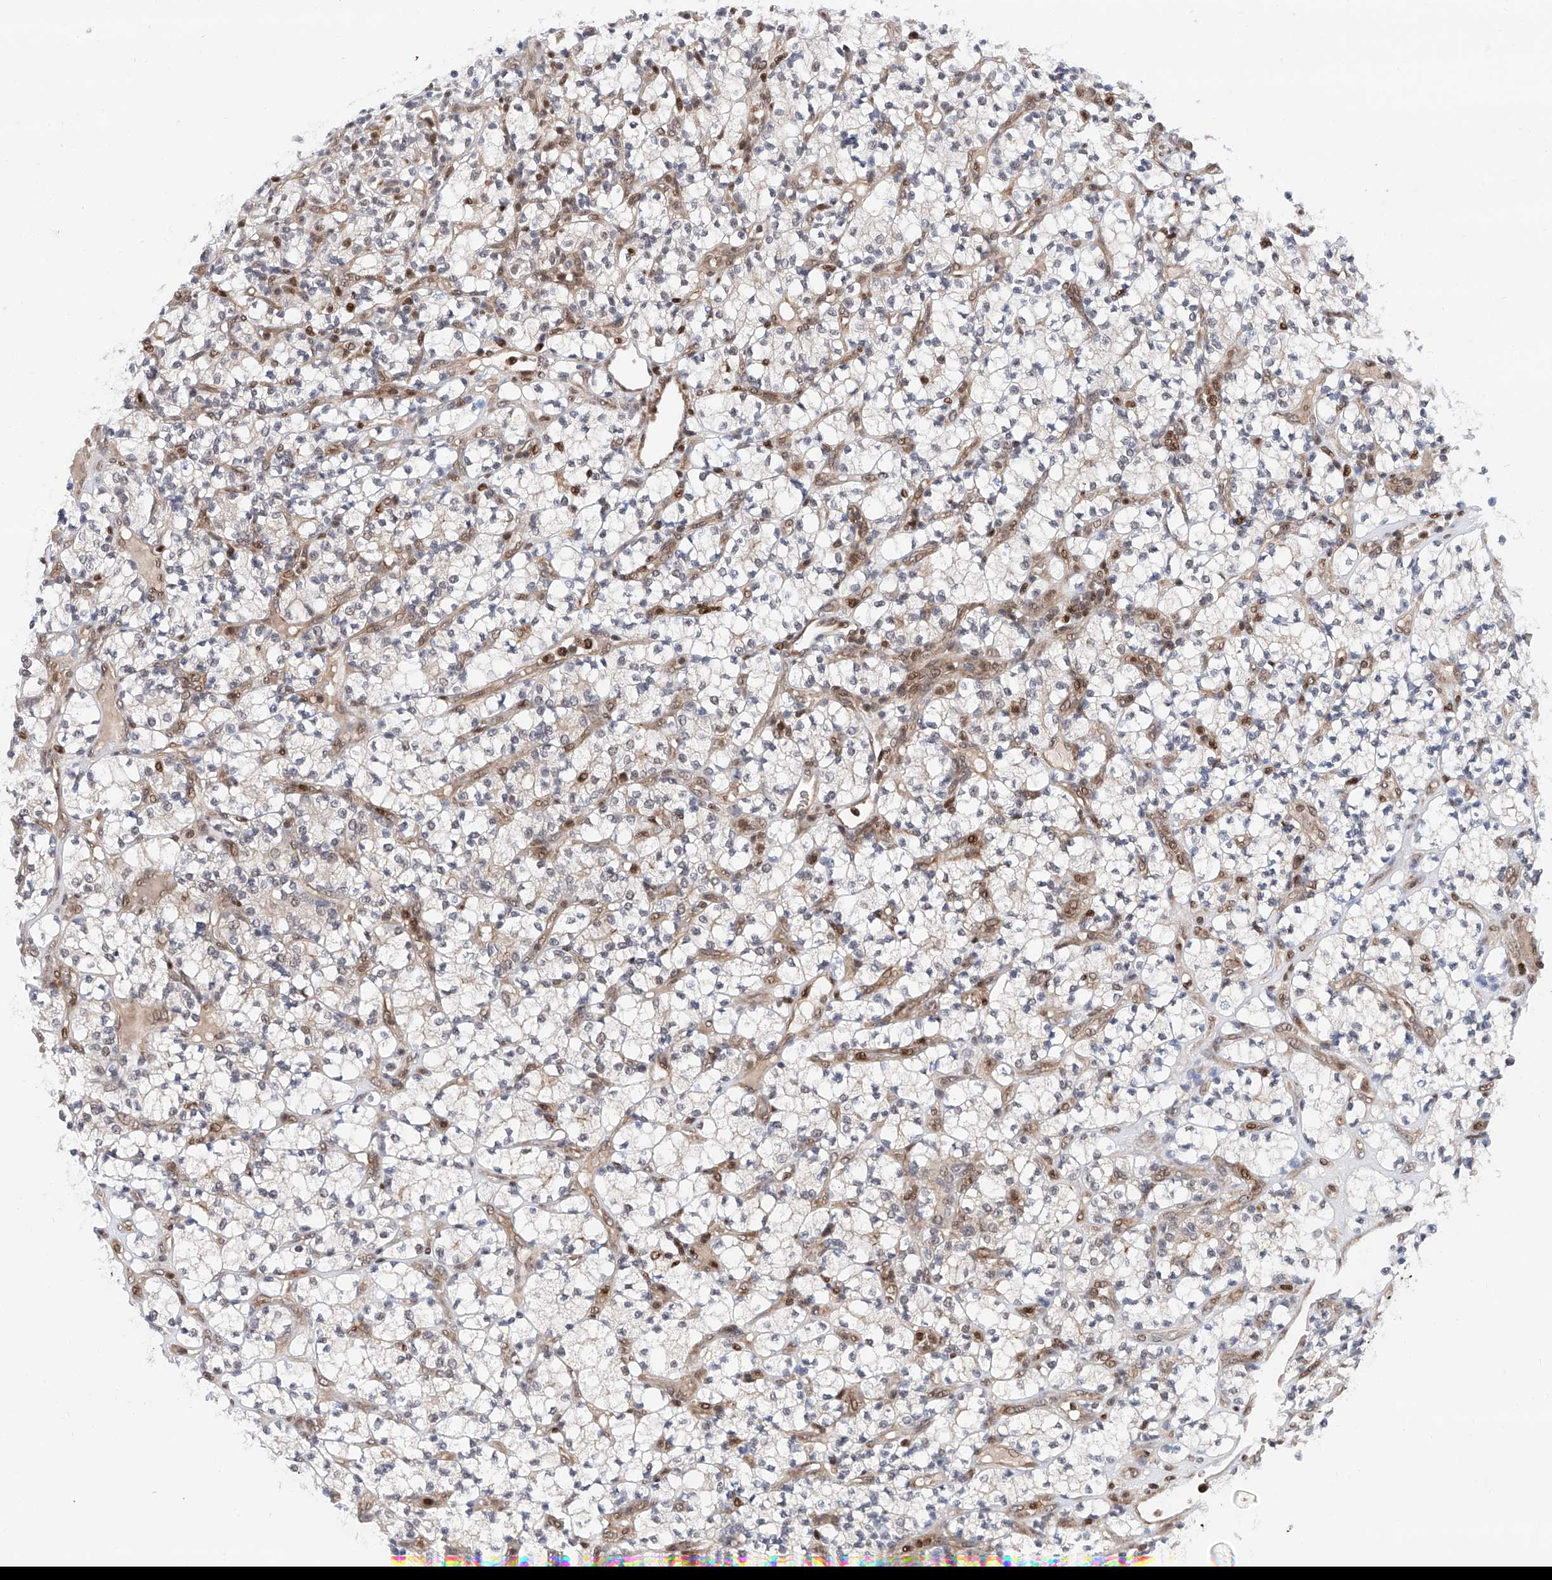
{"staining": {"intensity": "negative", "quantity": "none", "location": "none"}, "tissue": "renal cancer", "cell_type": "Tumor cells", "image_type": "cancer", "snomed": [{"axis": "morphology", "description": "Adenocarcinoma, NOS"}, {"axis": "topography", "description": "Kidney"}], "caption": "An immunohistochemistry photomicrograph of renal cancer is shown. There is no staining in tumor cells of renal cancer.", "gene": "SNRNP200", "patient": {"sex": "male", "age": 77}}